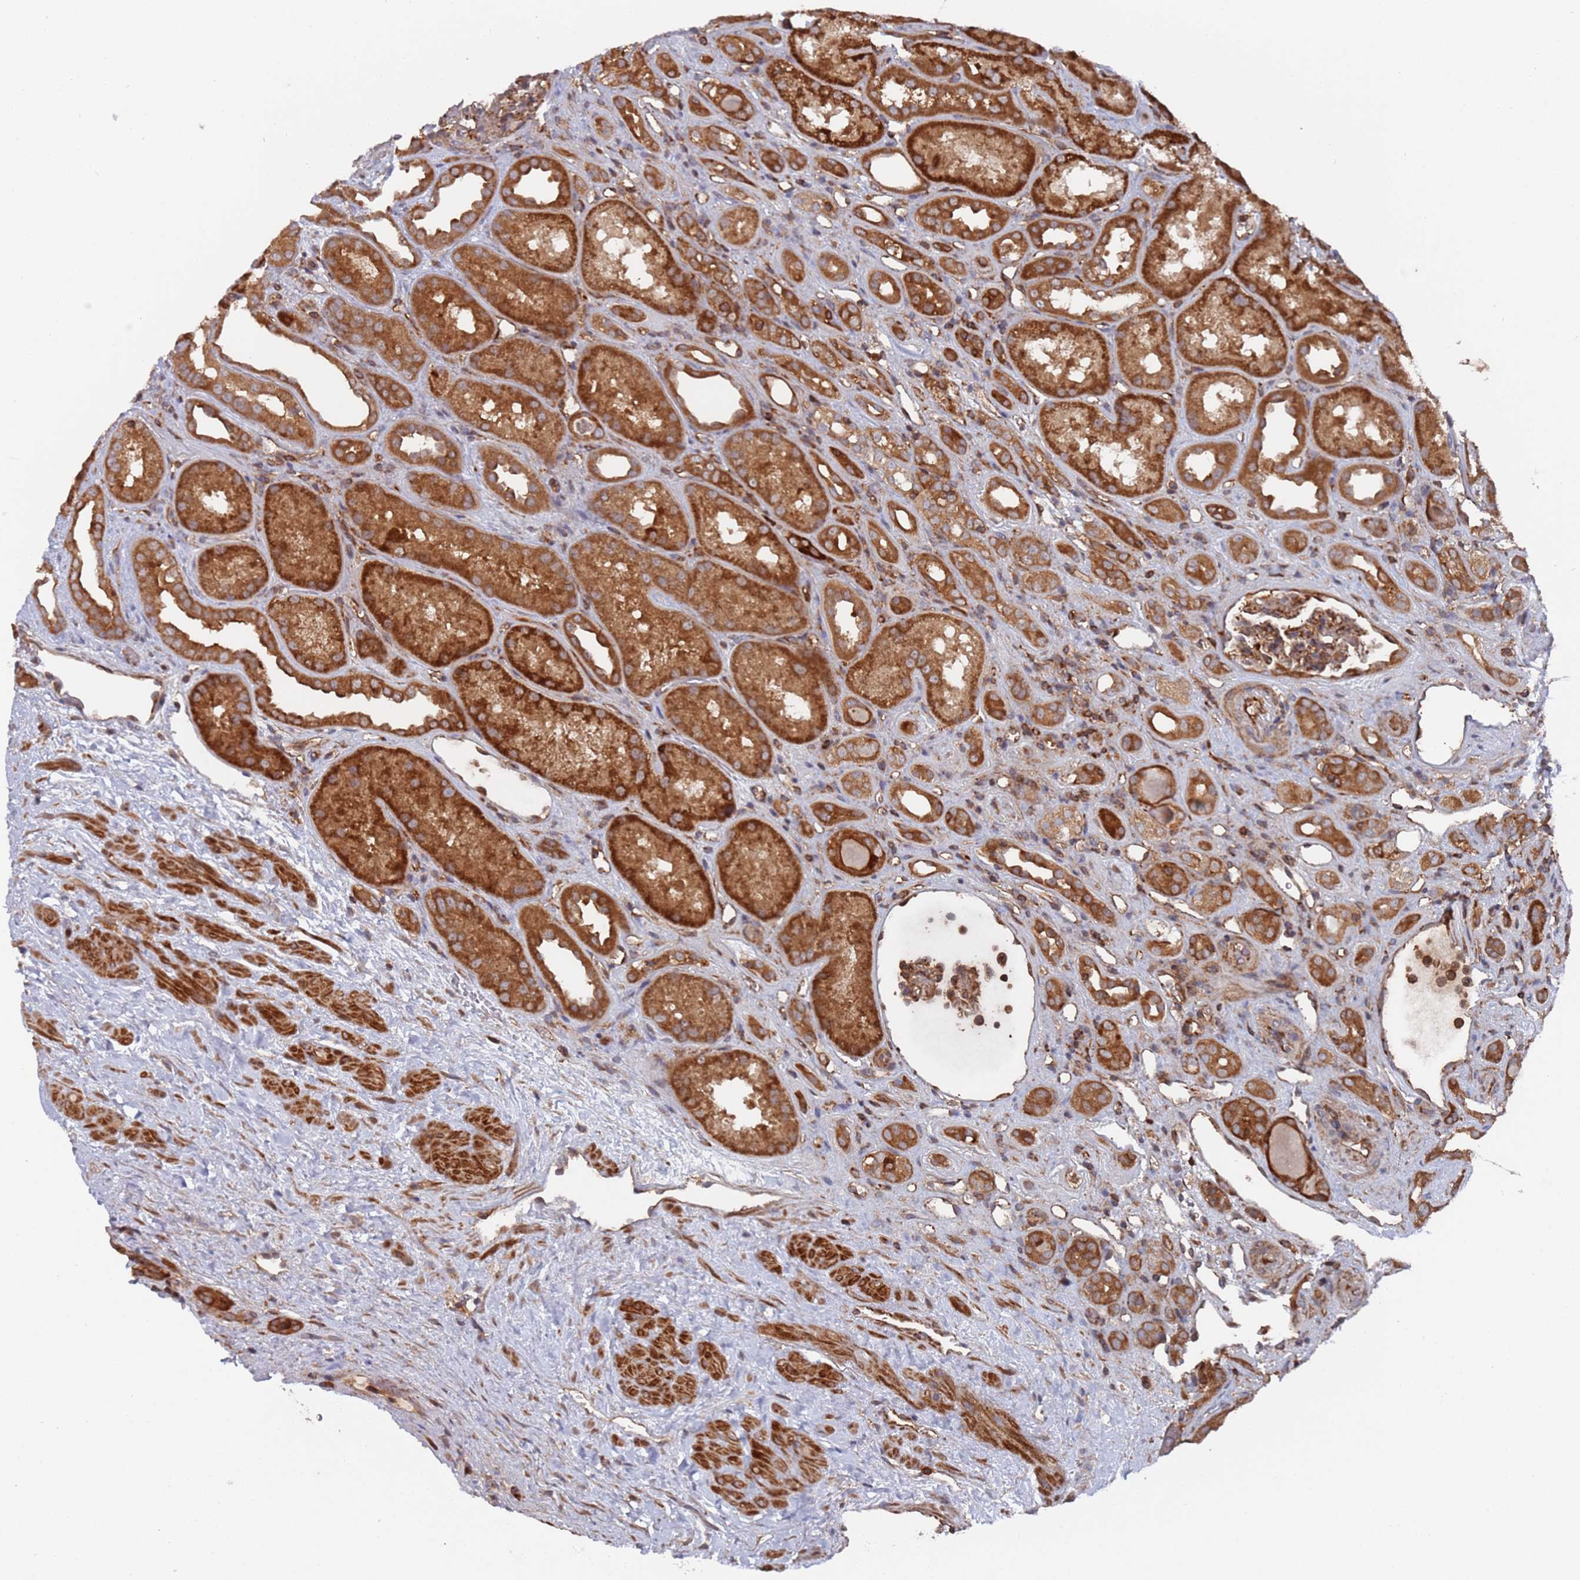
{"staining": {"intensity": "strong", "quantity": ">75%", "location": "cytoplasmic/membranous"}, "tissue": "kidney", "cell_type": "Cells in glomeruli", "image_type": "normal", "snomed": [{"axis": "morphology", "description": "Normal tissue, NOS"}, {"axis": "topography", "description": "Kidney"}], "caption": "IHC (DAB) staining of benign kidney exhibits strong cytoplasmic/membranous protein staining in about >75% of cells in glomeruli. The protein of interest is stained brown, and the nuclei are stained in blue (DAB (3,3'-diaminobenzidine) IHC with brightfield microscopy, high magnification).", "gene": "DDX60", "patient": {"sex": "male", "age": 61}}